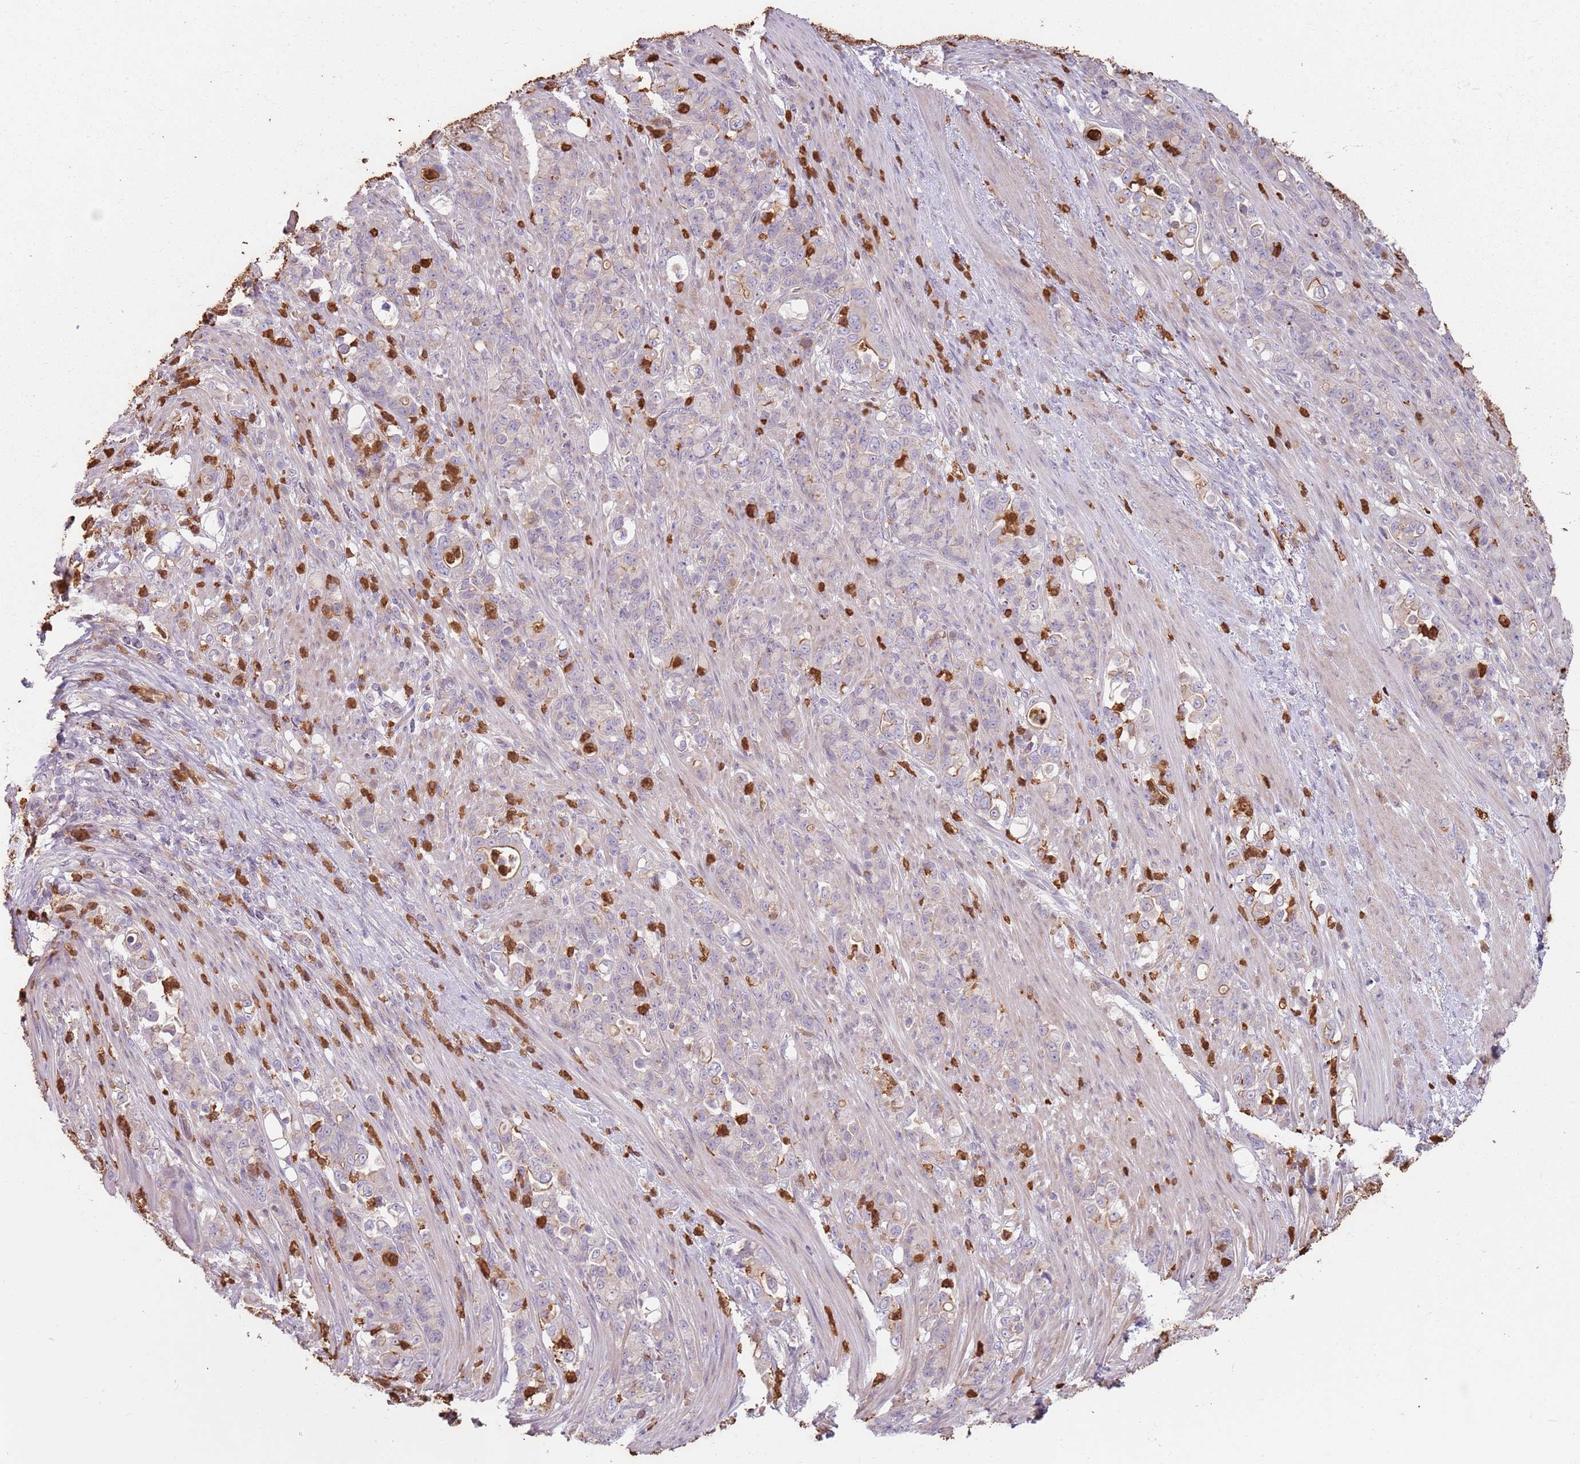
{"staining": {"intensity": "negative", "quantity": "none", "location": "none"}, "tissue": "stomach cancer", "cell_type": "Tumor cells", "image_type": "cancer", "snomed": [{"axis": "morphology", "description": "Normal tissue, NOS"}, {"axis": "morphology", "description": "Adenocarcinoma, NOS"}, {"axis": "topography", "description": "Stomach"}], "caption": "Immunohistochemistry micrograph of neoplastic tissue: adenocarcinoma (stomach) stained with DAB (3,3'-diaminobenzidine) reveals no significant protein expression in tumor cells.", "gene": "SPAG4", "patient": {"sex": "female", "age": 79}}